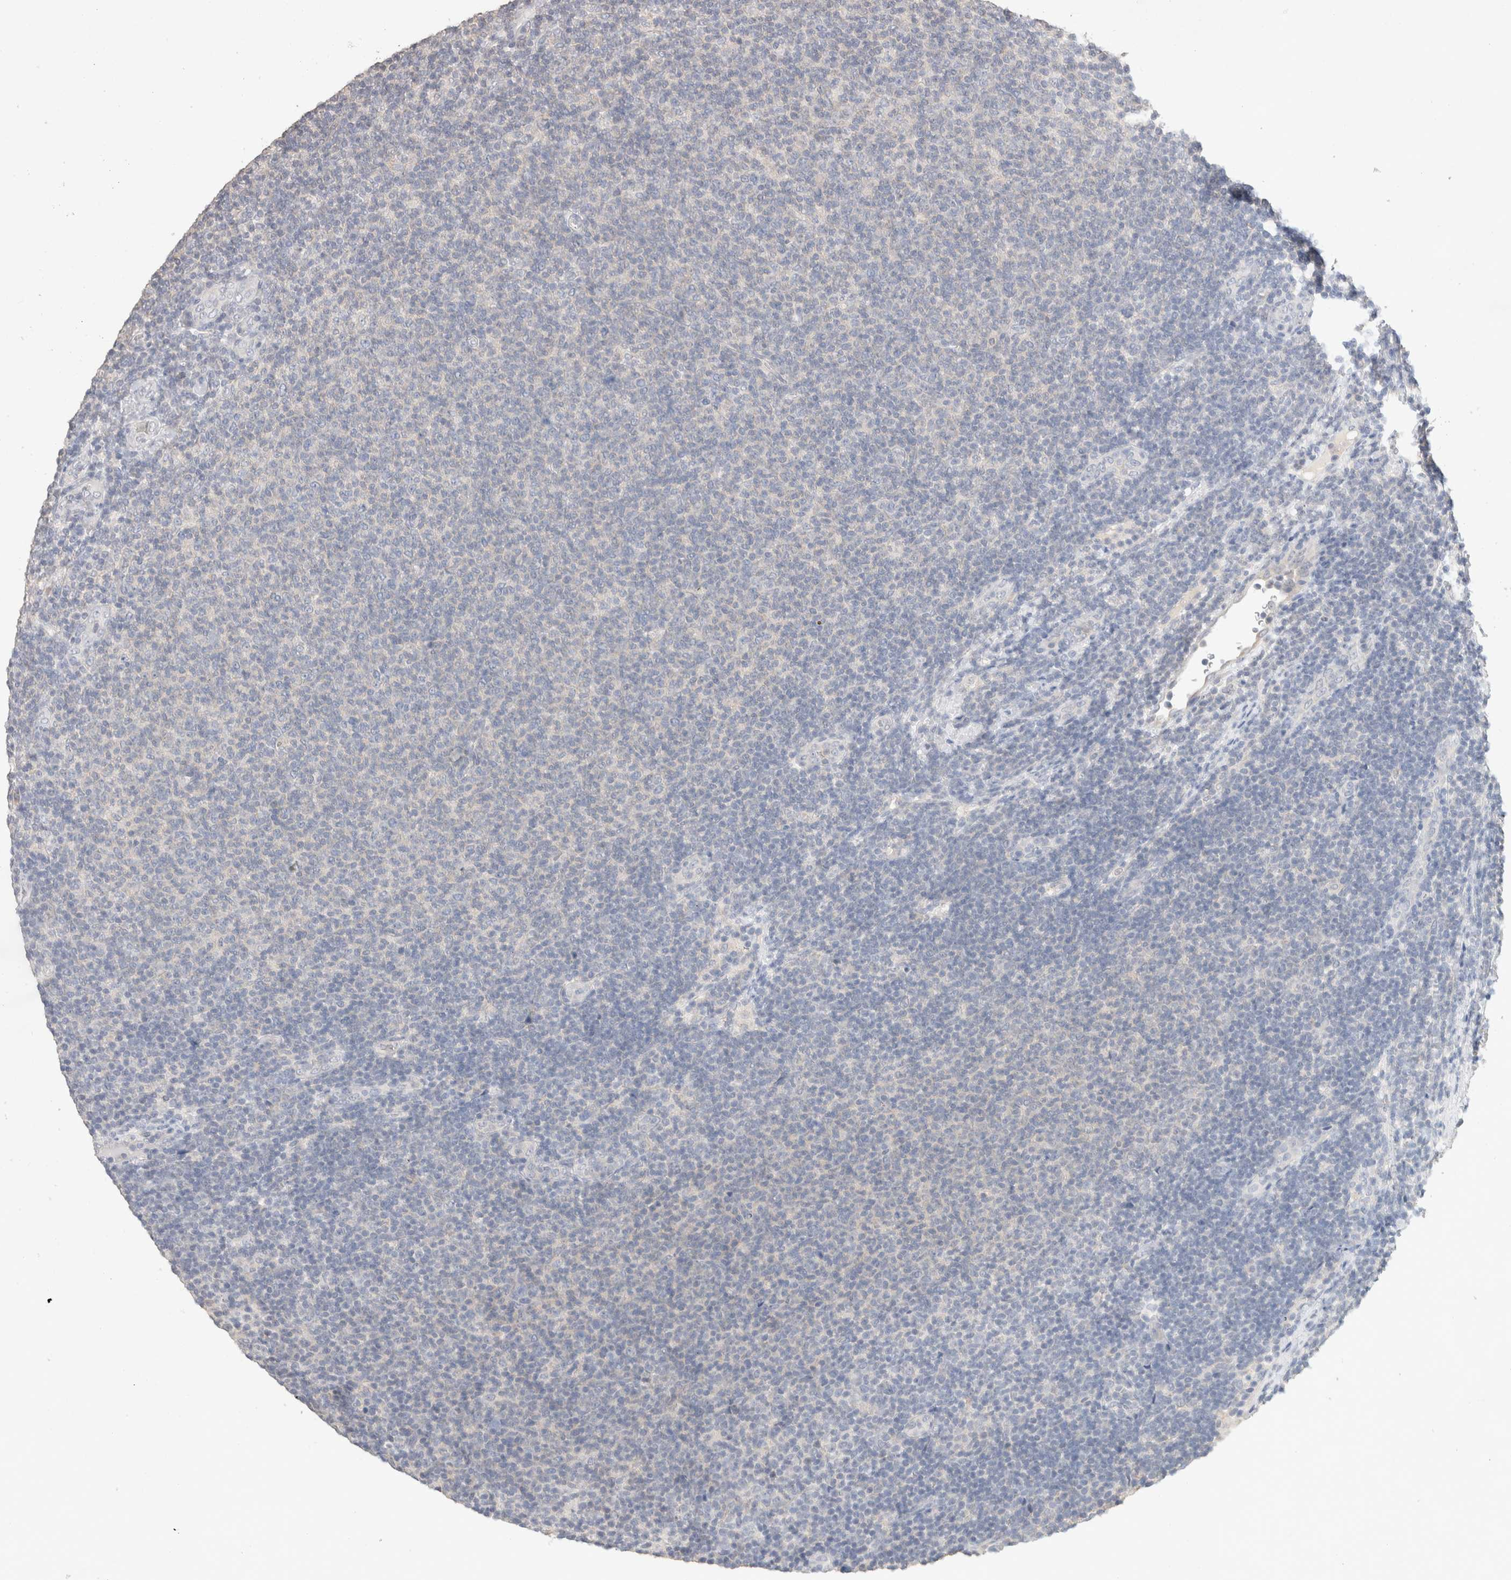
{"staining": {"intensity": "negative", "quantity": "none", "location": "none"}, "tissue": "lymphoma", "cell_type": "Tumor cells", "image_type": "cancer", "snomed": [{"axis": "morphology", "description": "Malignant lymphoma, non-Hodgkin's type, Low grade"}, {"axis": "topography", "description": "Lymph node"}], "caption": "This is an immunohistochemistry (IHC) micrograph of human low-grade malignant lymphoma, non-Hodgkin's type. There is no expression in tumor cells.", "gene": "MPP2", "patient": {"sex": "male", "age": 66}}